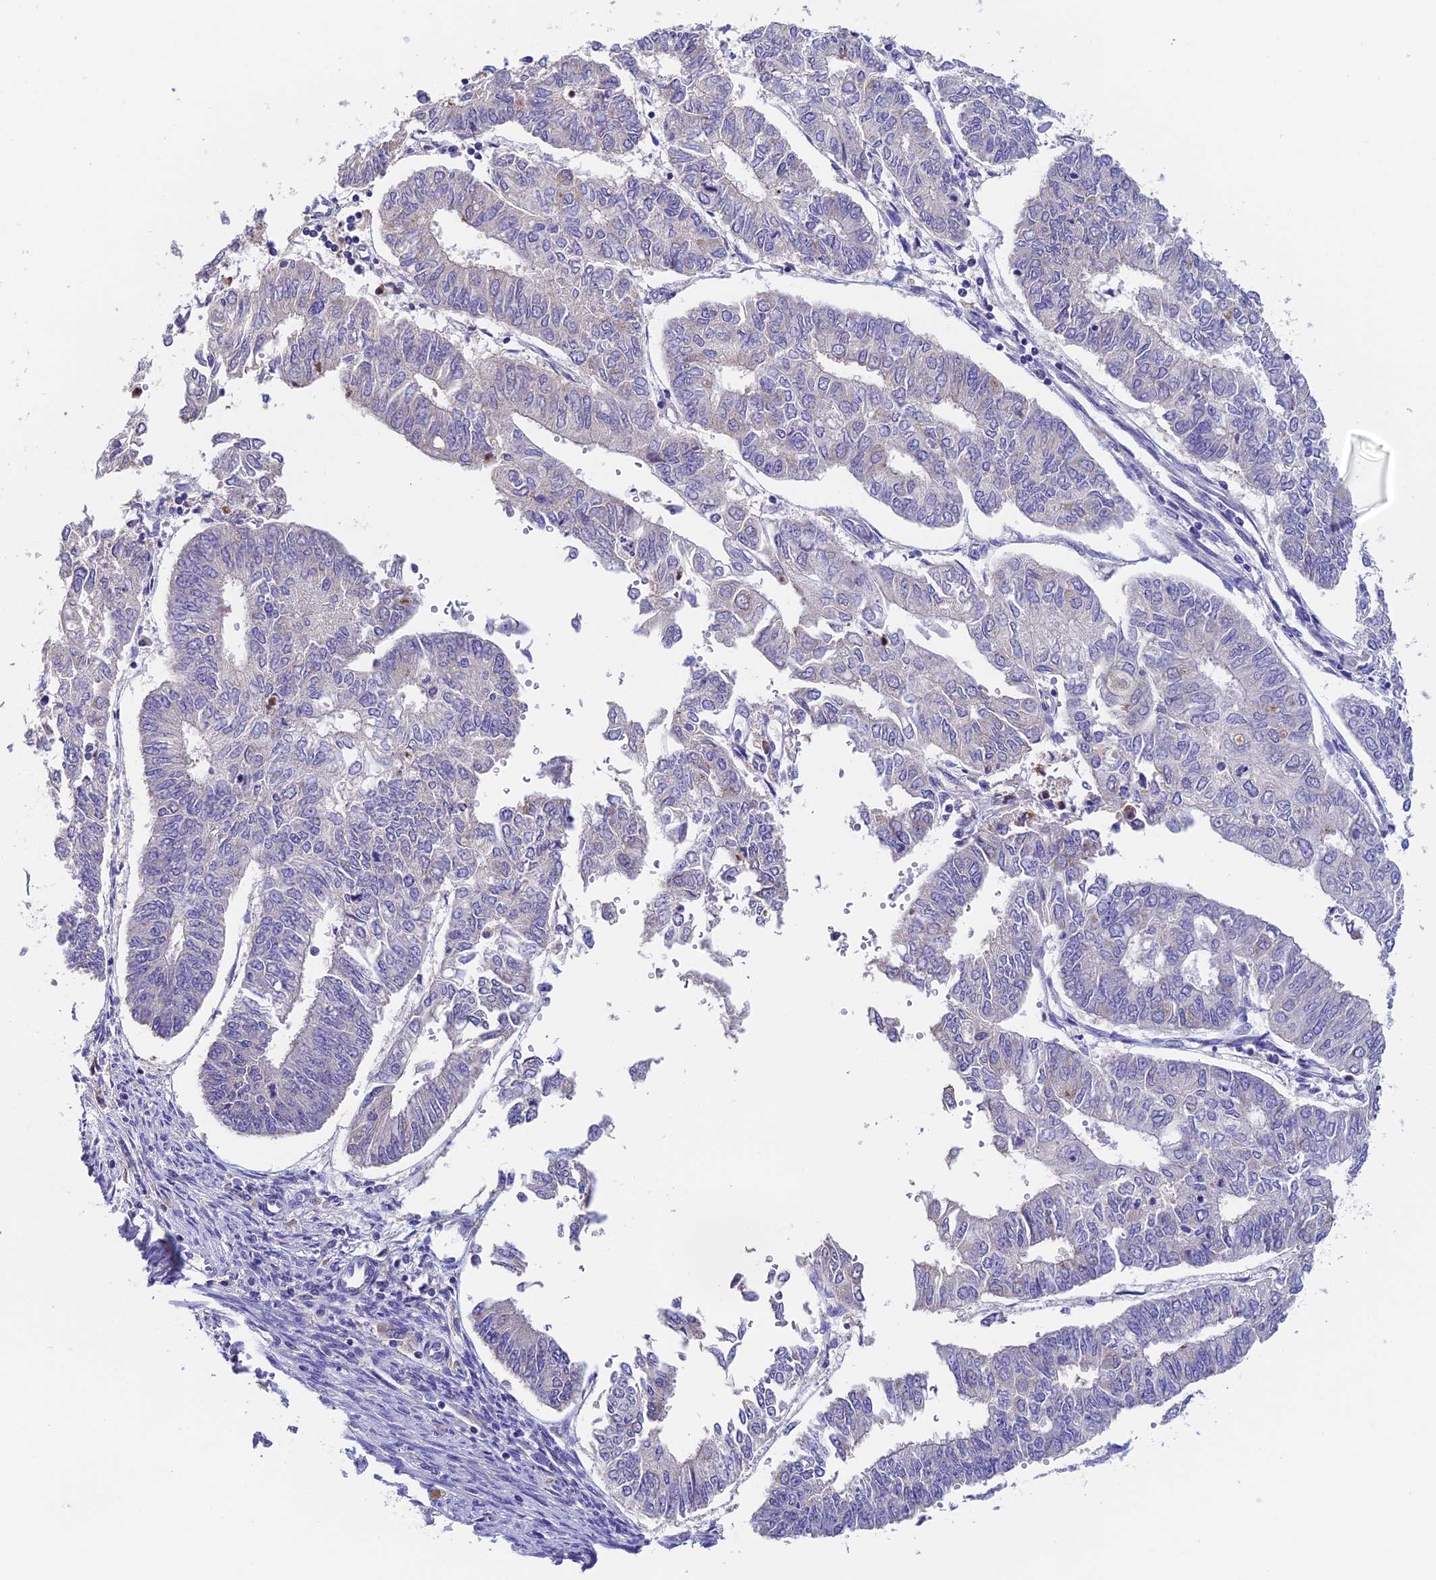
{"staining": {"intensity": "negative", "quantity": "none", "location": "none"}, "tissue": "endometrial cancer", "cell_type": "Tumor cells", "image_type": "cancer", "snomed": [{"axis": "morphology", "description": "Adenocarcinoma, NOS"}, {"axis": "topography", "description": "Endometrium"}], "caption": "Micrograph shows no protein staining in tumor cells of endometrial adenocarcinoma tissue.", "gene": "EMC3", "patient": {"sex": "female", "age": 68}}